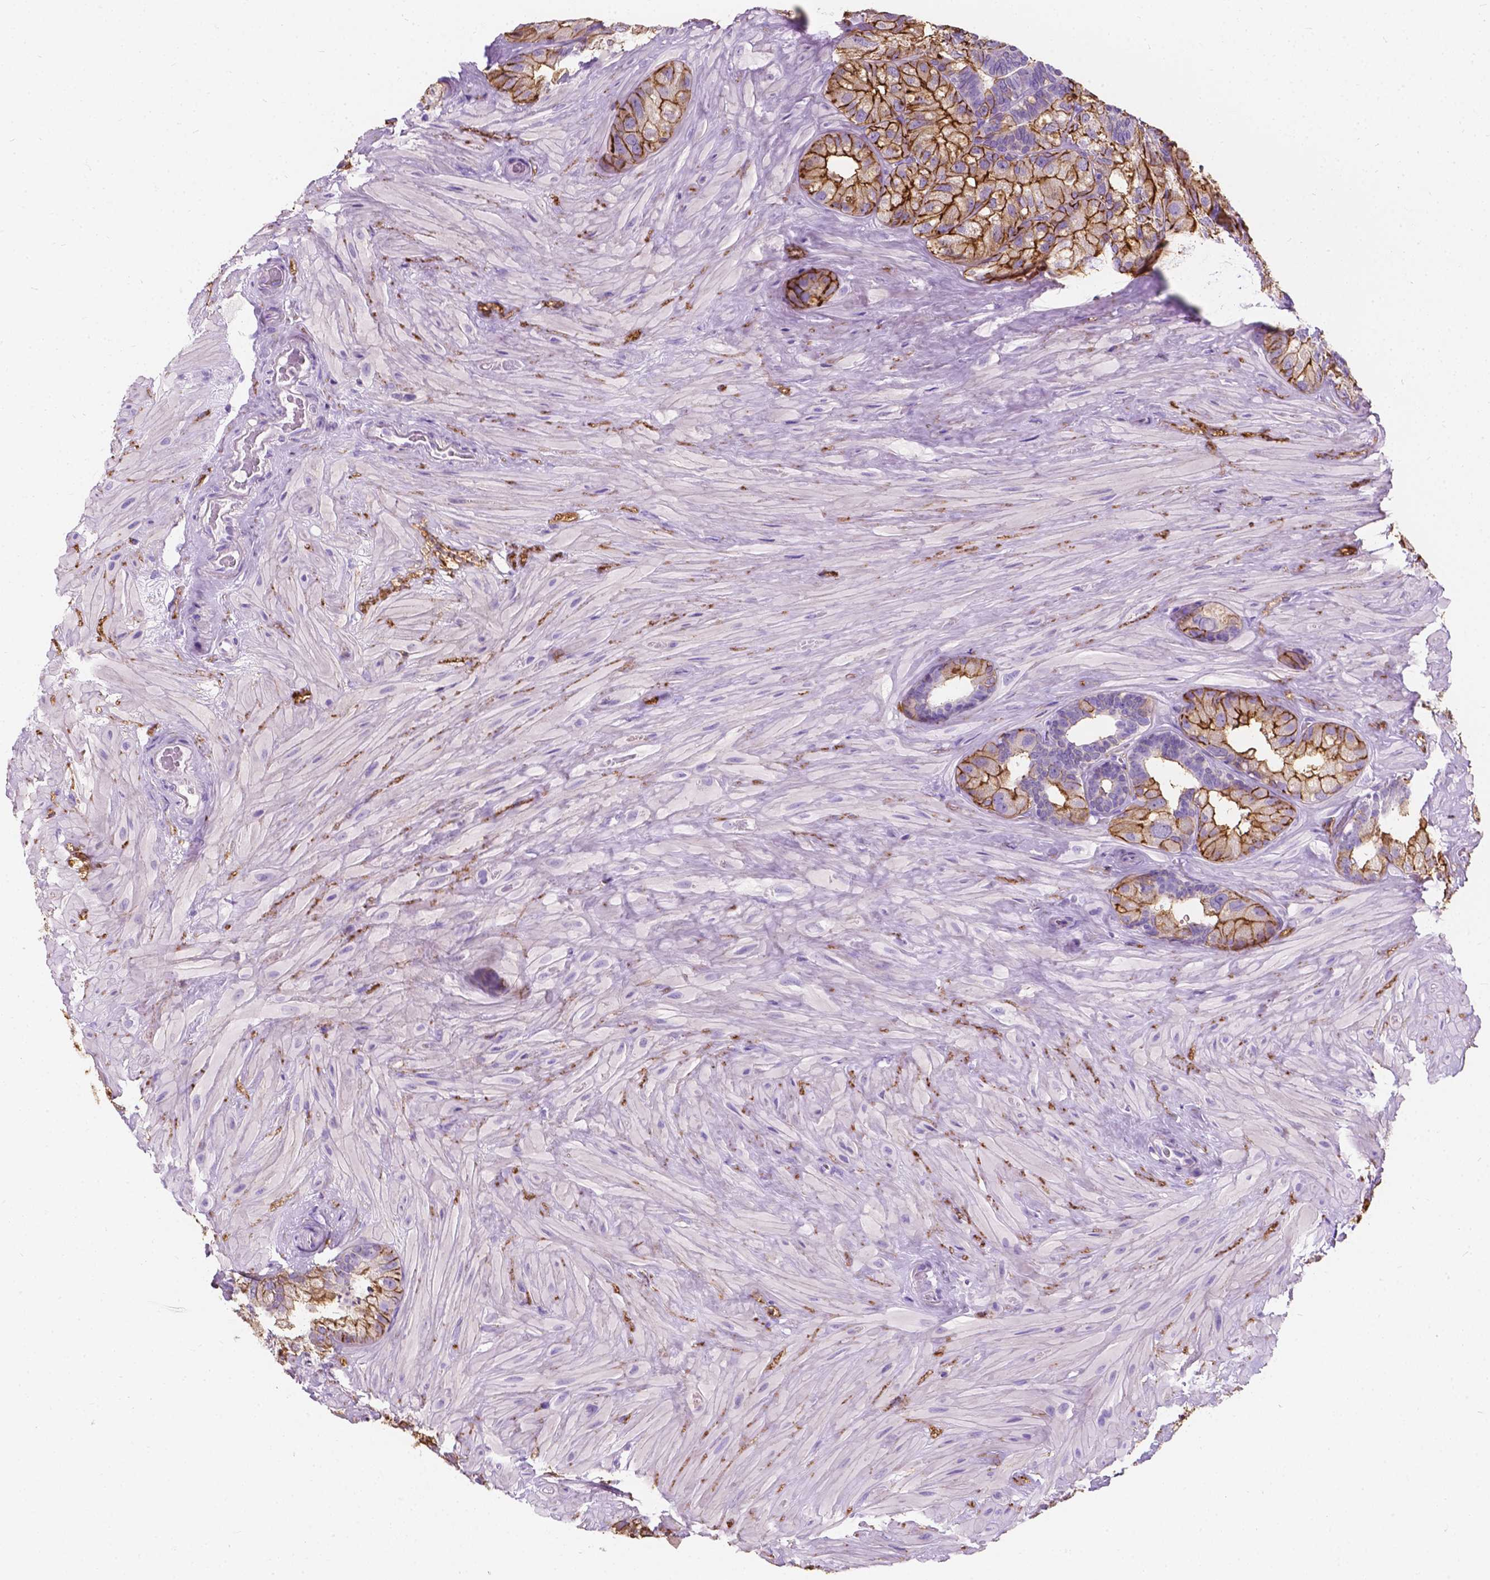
{"staining": {"intensity": "strong", "quantity": ">75%", "location": "cytoplasmic/membranous"}, "tissue": "seminal vesicle", "cell_type": "Glandular cells", "image_type": "normal", "snomed": [{"axis": "morphology", "description": "Normal tissue, NOS"}, {"axis": "topography", "description": "Seminal veicle"}], "caption": "This is an image of immunohistochemistry staining of normal seminal vesicle, which shows strong positivity in the cytoplasmic/membranous of glandular cells.", "gene": "GNAO1", "patient": {"sex": "male", "age": 60}}